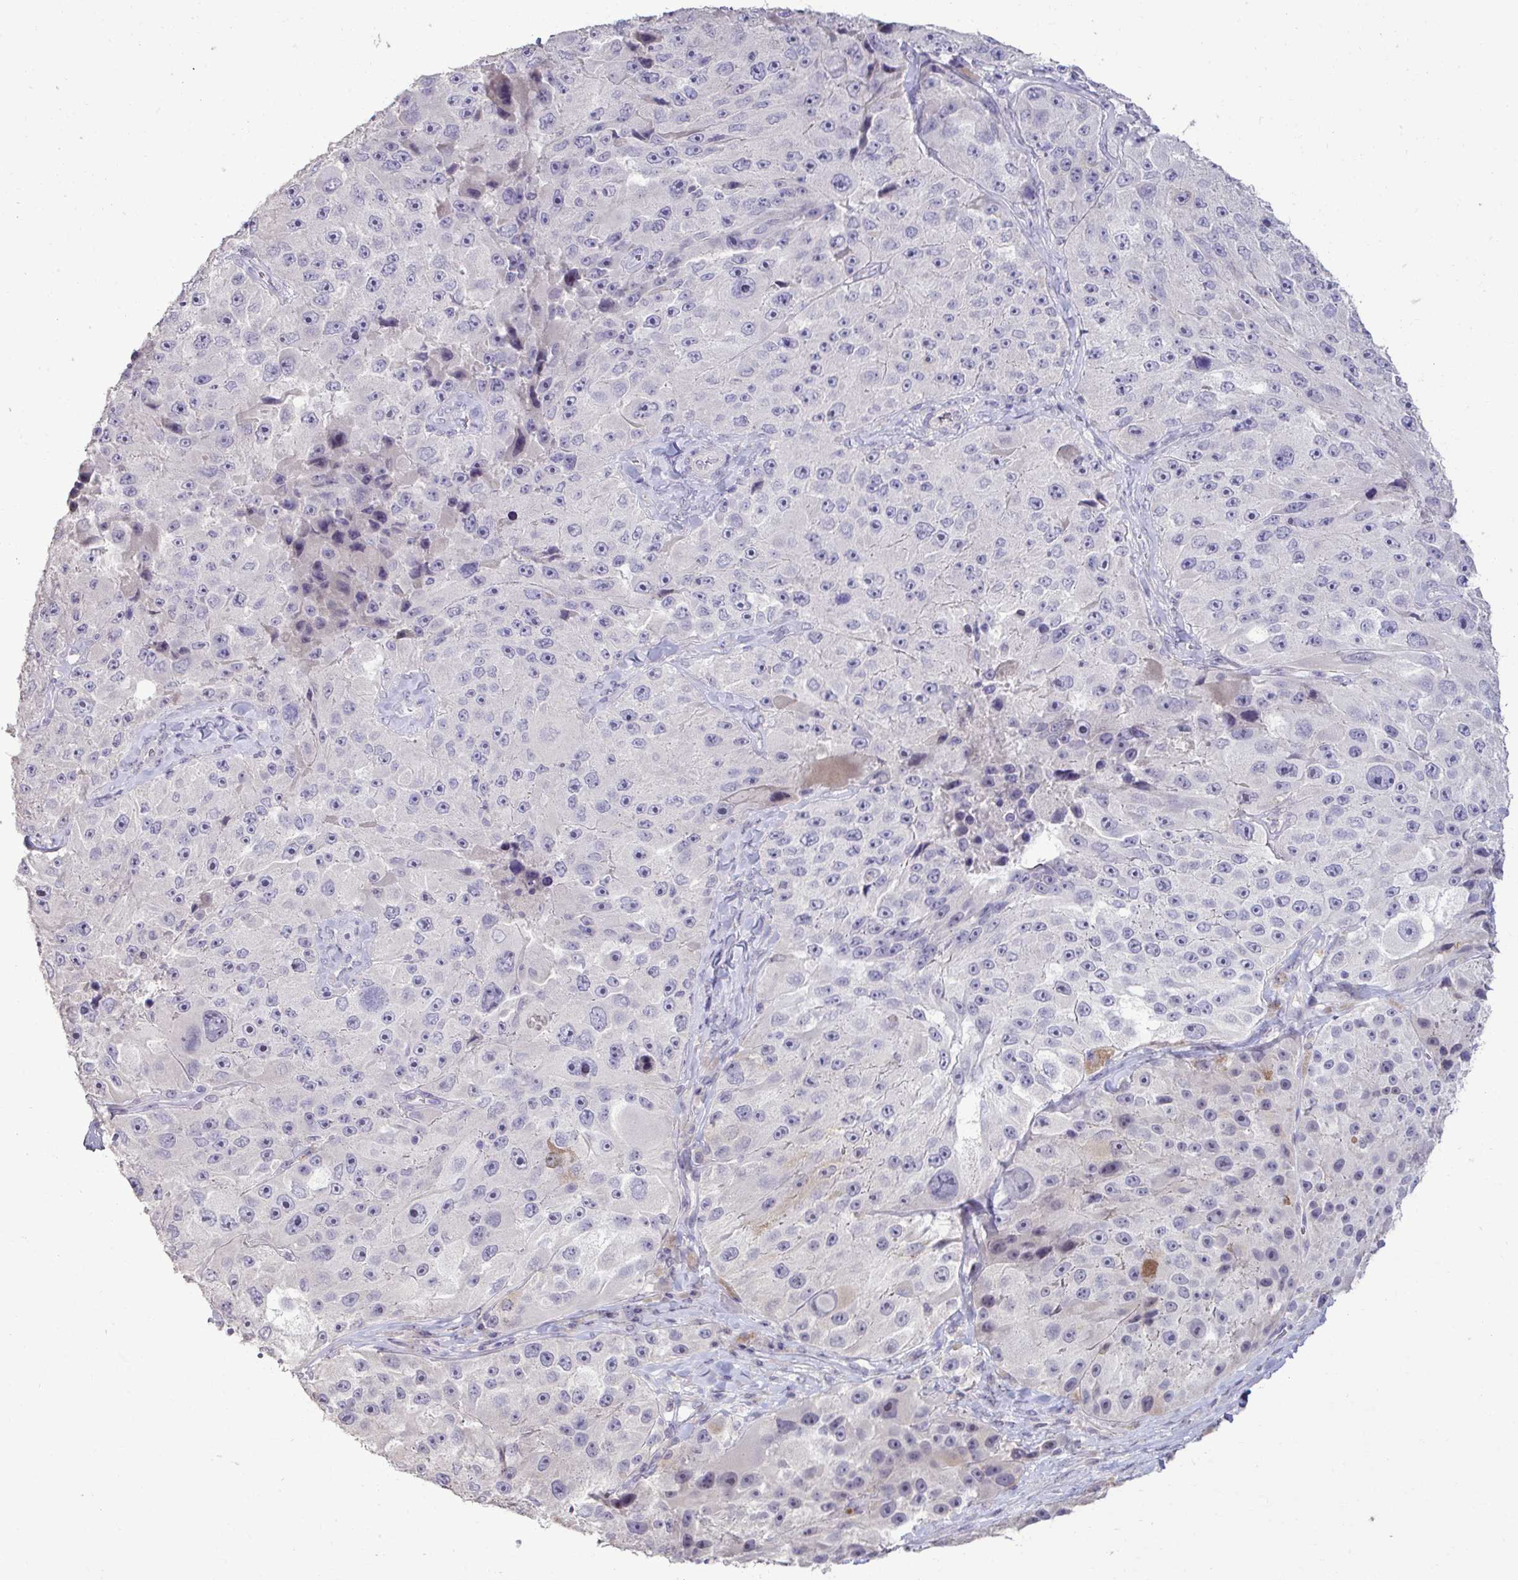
{"staining": {"intensity": "negative", "quantity": "none", "location": "none"}, "tissue": "melanoma", "cell_type": "Tumor cells", "image_type": "cancer", "snomed": [{"axis": "morphology", "description": "Malignant melanoma, Metastatic site"}, {"axis": "topography", "description": "Lymph node"}], "caption": "Malignant melanoma (metastatic site) was stained to show a protein in brown. There is no significant expression in tumor cells. (Stains: DAB immunohistochemistry (IHC) with hematoxylin counter stain, Microscopy: brightfield microscopy at high magnification).", "gene": "SLC30A3", "patient": {"sex": "male", "age": 62}}